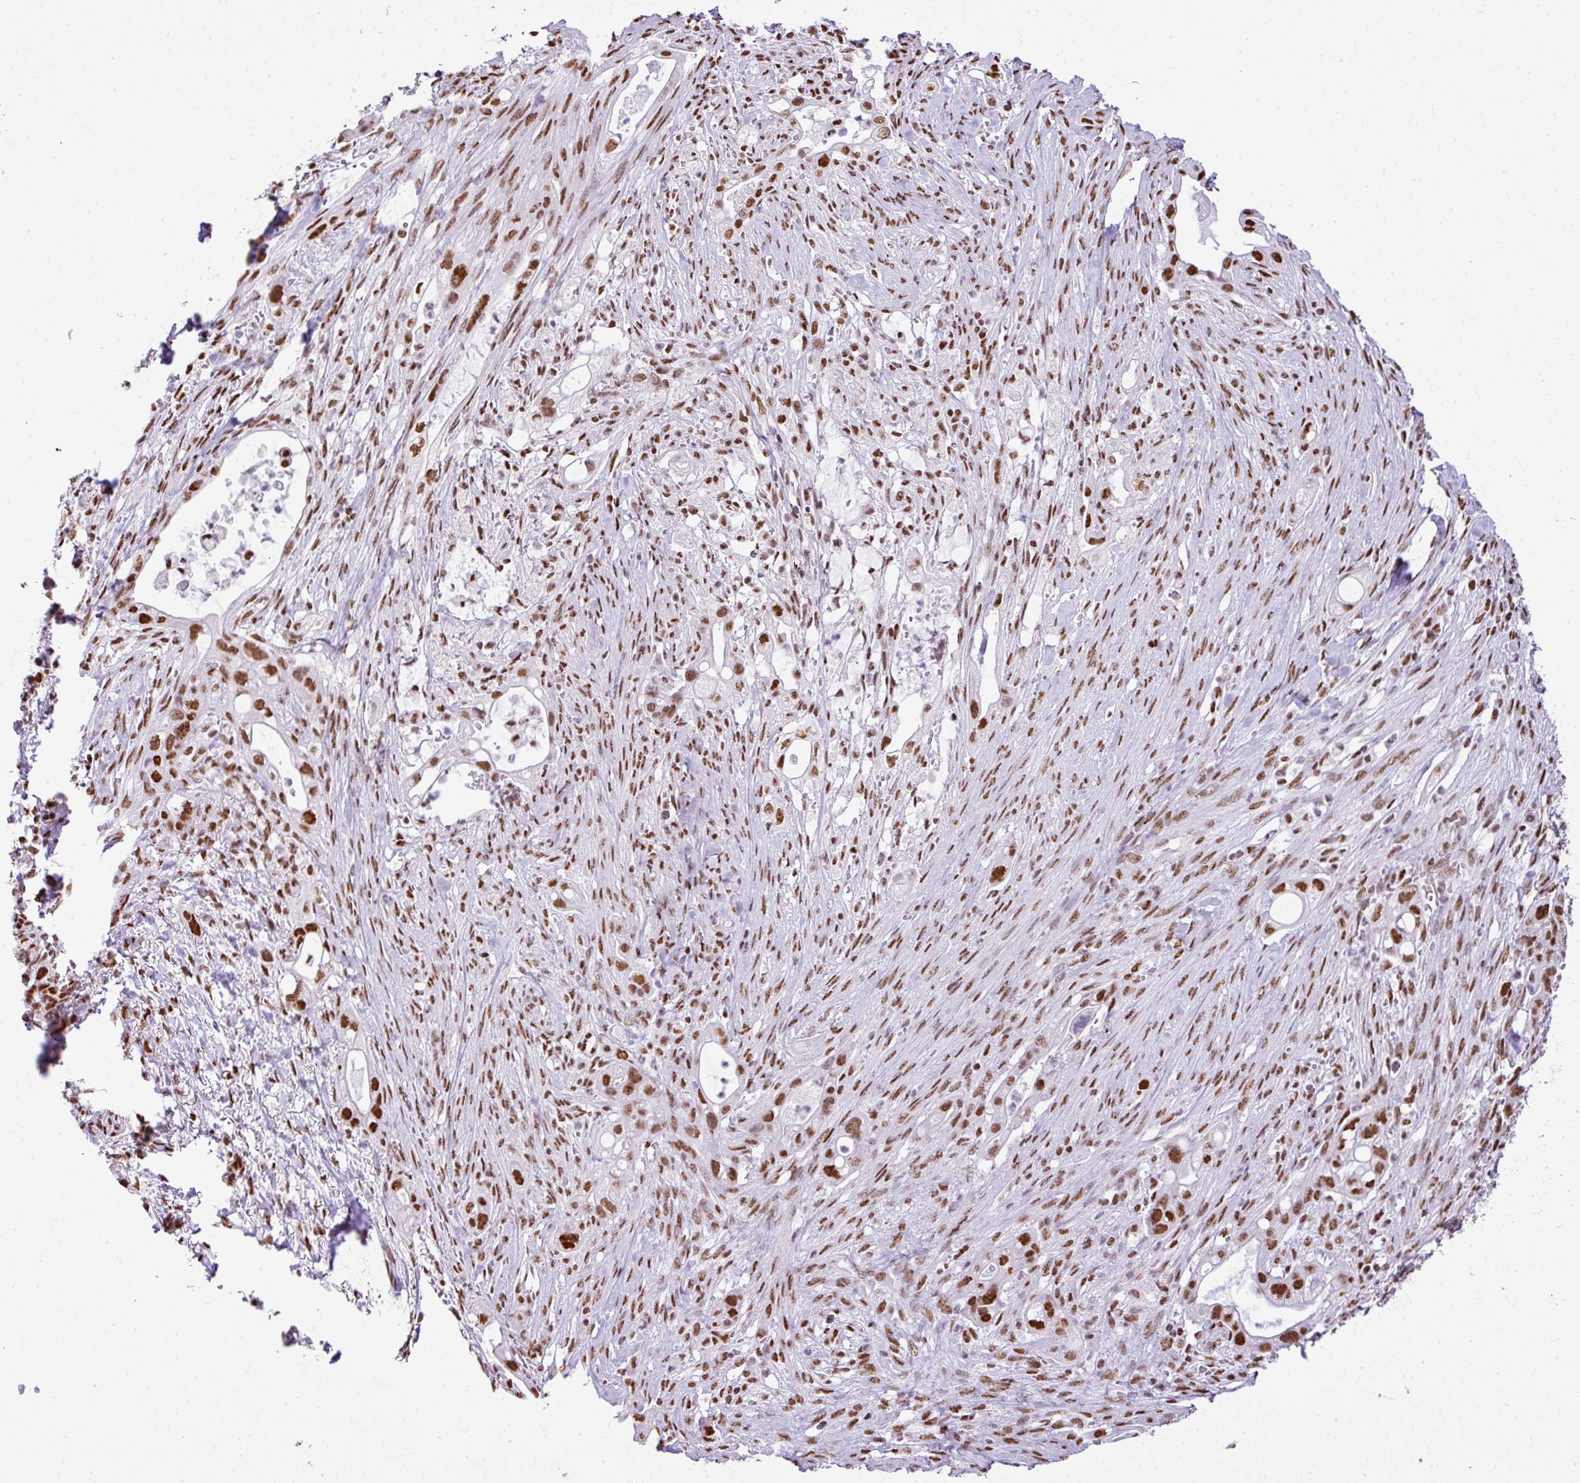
{"staining": {"intensity": "moderate", "quantity": ">75%", "location": "nuclear"}, "tissue": "pancreatic cancer", "cell_type": "Tumor cells", "image_type": "cancer", "snomed": [{"axis": "morphology", "description": "Adenocarcinoma, NOS"}, {"axis": "topography", "description": "Pancreas"}], "caption": "About >75% of tumor cells in pancreatic cancer (adenocarcinoma) demonstrate moderate nuclear protein expression as visualized by brown immunohistochemical staining.", "gene": "RARG", "patient": {"sex": "male", "age": 44}}